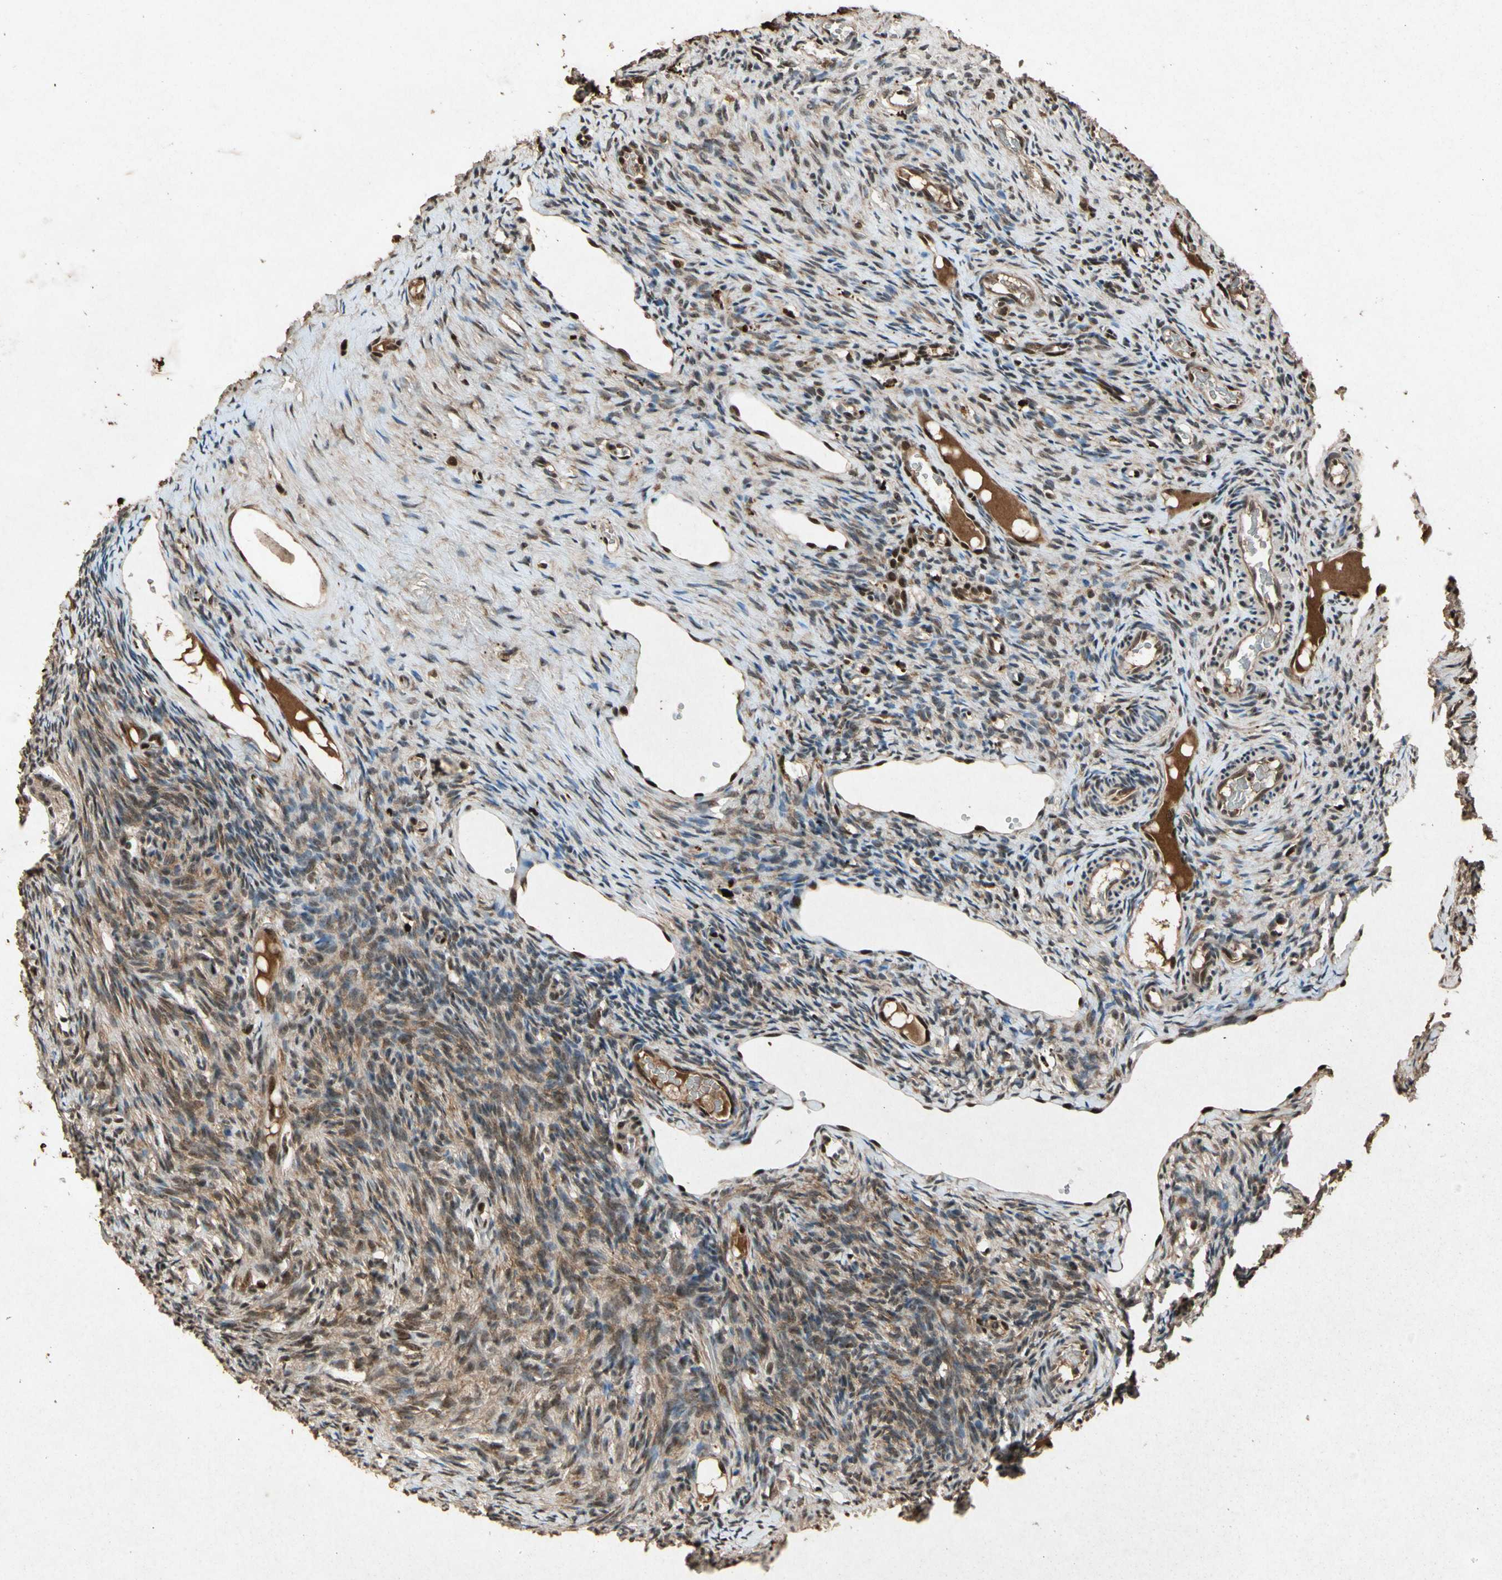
{"staining": {"intensity": "moderate", "quantity": "25%-75%", "location": "cytoplasmic/membranous,nuclear"}, "tissue": "ovary", "cell_type": "Ovarian stroma cells", "image_type": "normal", "snomed": [{"axis": "morphology", "description": "Normal tissue, NOS"}, {"axis": "topography", "description": "Ovary"}], "caption": "Benign ovary was stained to show a protein in brown. There is medium levels of moderate cytoplasmic/membranous,nuclear staining in about 25%-75% of ovarian stroma cells.", "gene": "PML", "patient": {"sex": "female", "age": 33}}